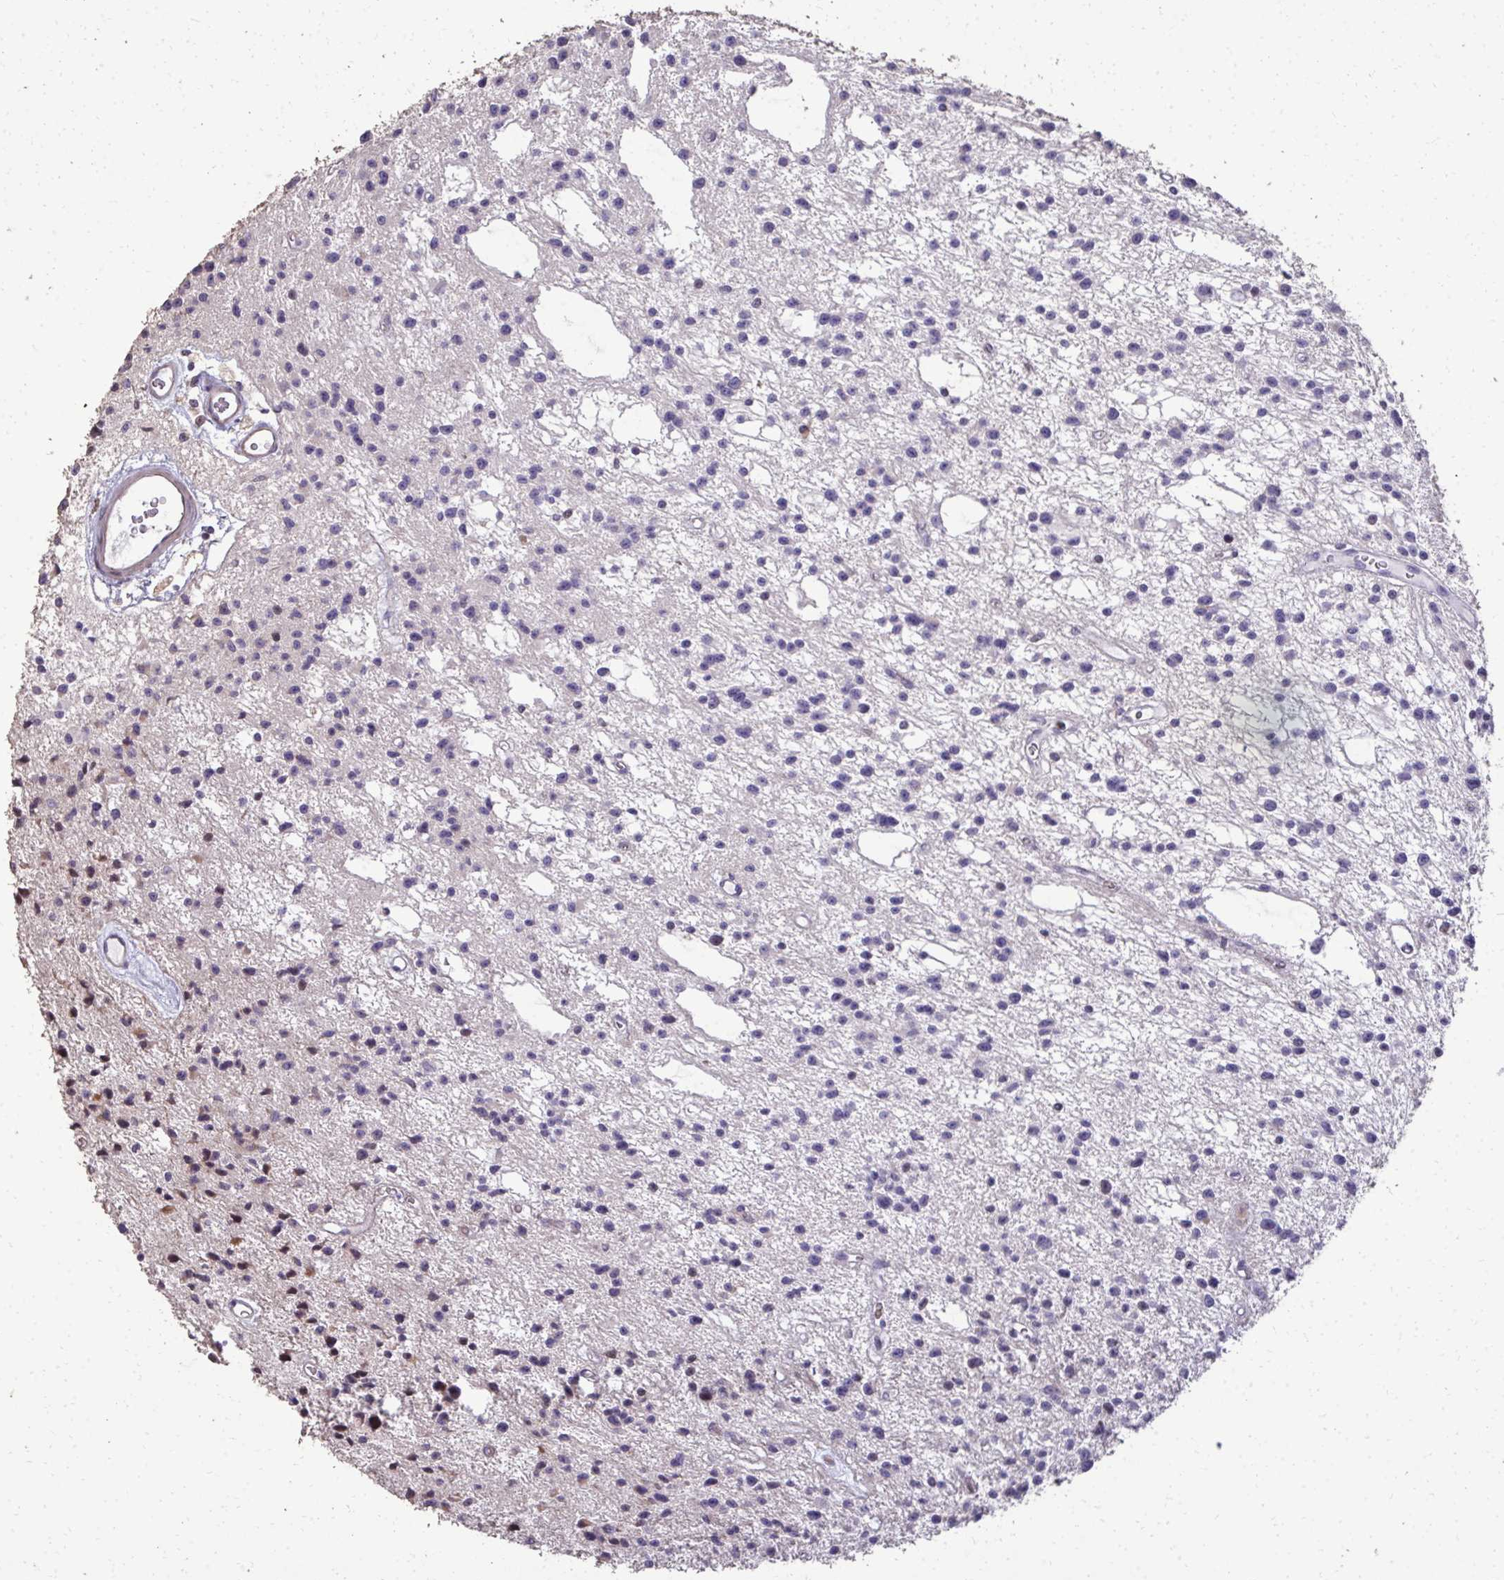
{"staining": {"intensity": "negative", "quantity": "none", "location": "none"}, "tissue": "glioma", "cell_type": "Tumor cells", "image_type": "cancer", "snomed": [{"axis": "morphology", "description": "Glioma, malignant, Low grade"}, {"axis": "topography", "description": "Brain"}], "caption": "Human malignant glioma (low-grade) stained for a protein using immunohistochemistry displays no positivity in tumor cells.", "gene": "FIBCD1", "patient": {"sex": "male", "age": 43}}